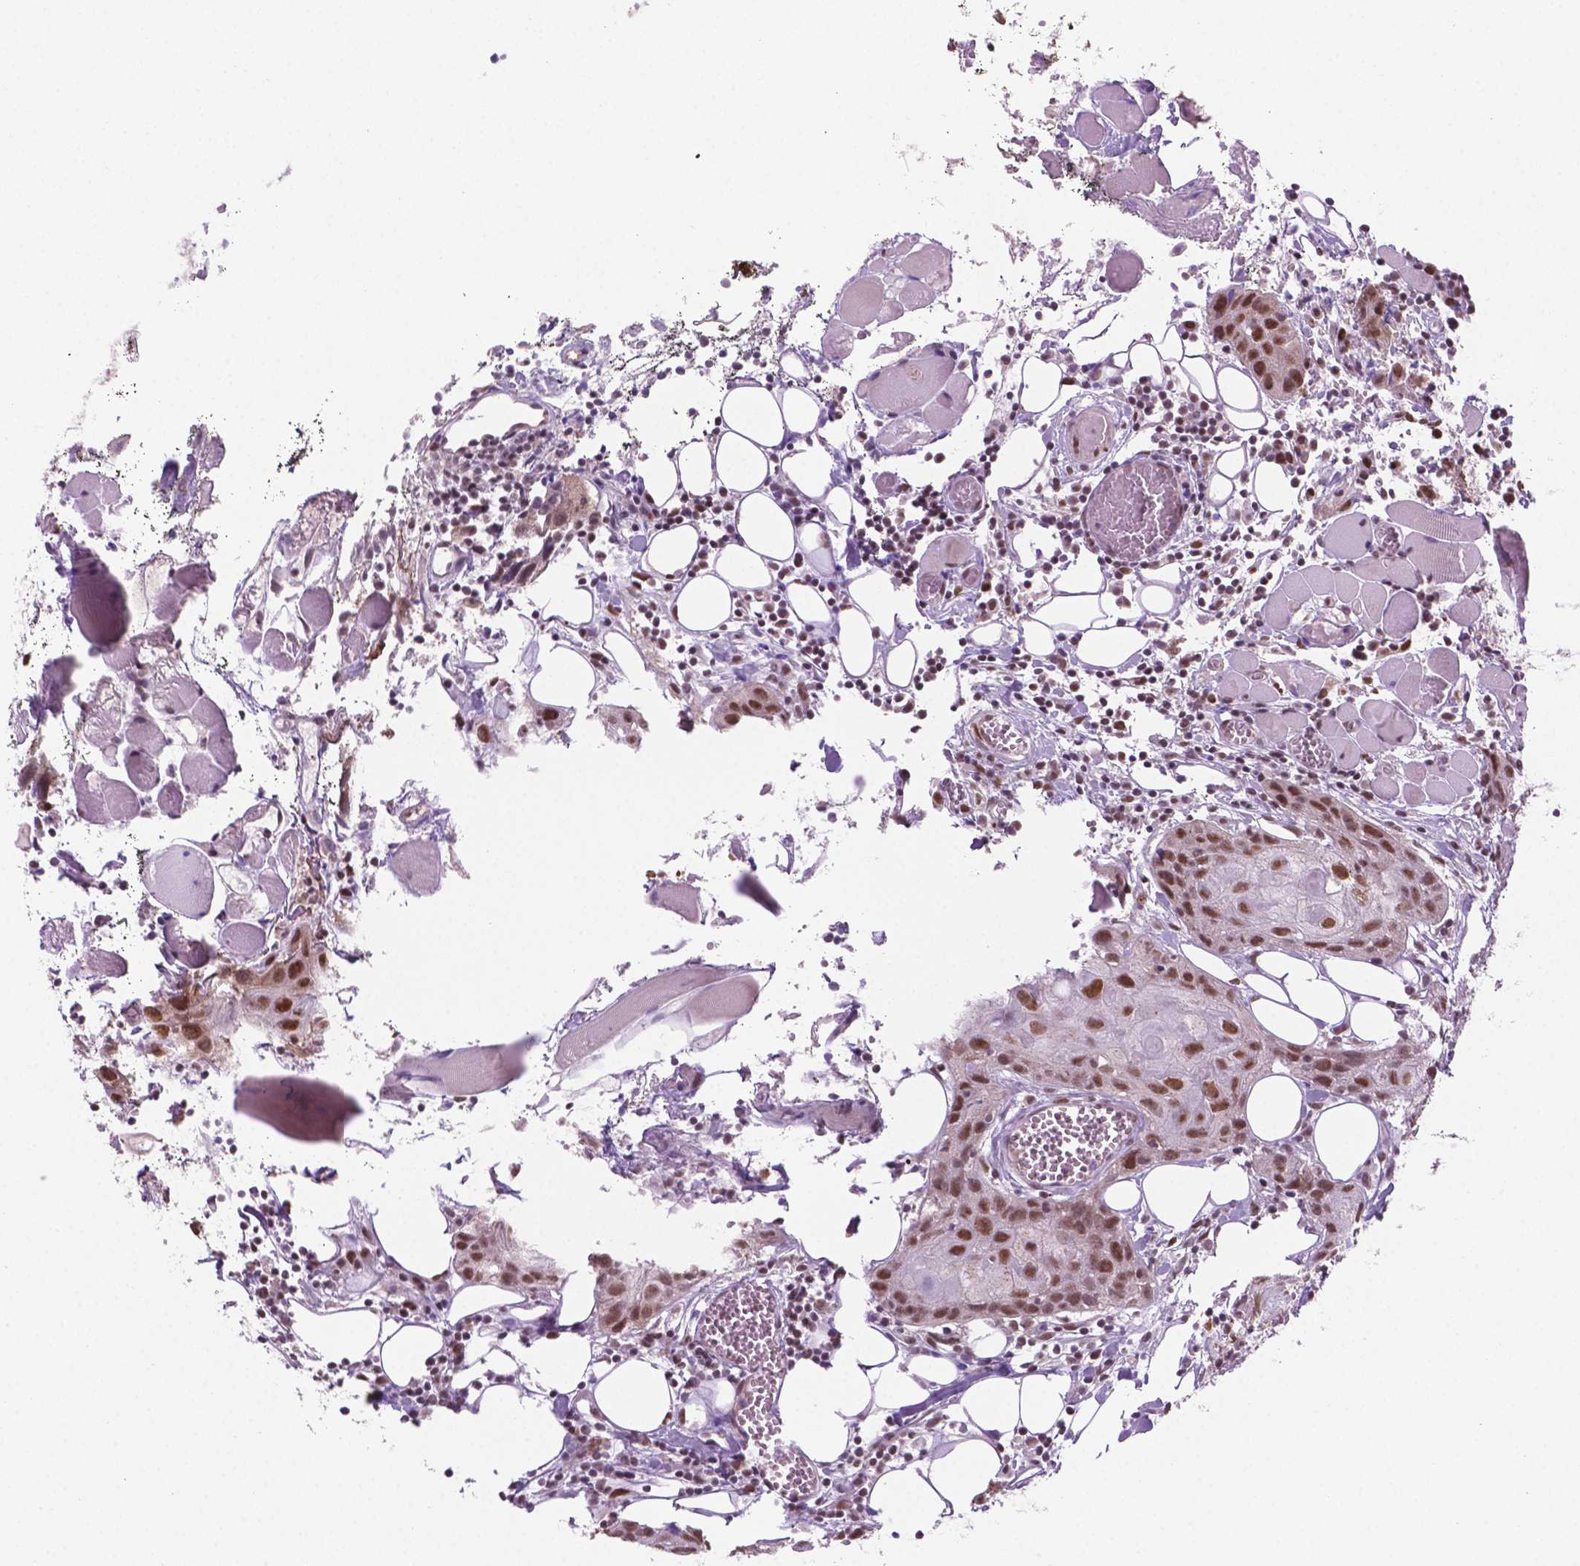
{"staining": {"intensity": "moderate", "quantity": ">75%", "location": "nuclear"}, "tissue": "head and neck cancer", "cell_type": "Tumor cells", "image_type": "cancer", "snomed": [{"axis": "morphology", "description": "Squamous cell carcinoma, NOS"}, {"axis": "topography", "description": "Oral tissue"}, {"axis": "topography", "description": "Head-Neck"}], "caption": "Head and neck cancer (squamous cell carcinoma) stained with DAB (3,3'-diaminobenzidine) IHC demonstrates medium levels of moderate nuclear positivity in approximately >75% of tumor cells.", "gene": "PHAX", "patient": {"sex": "male", "age": 58}}